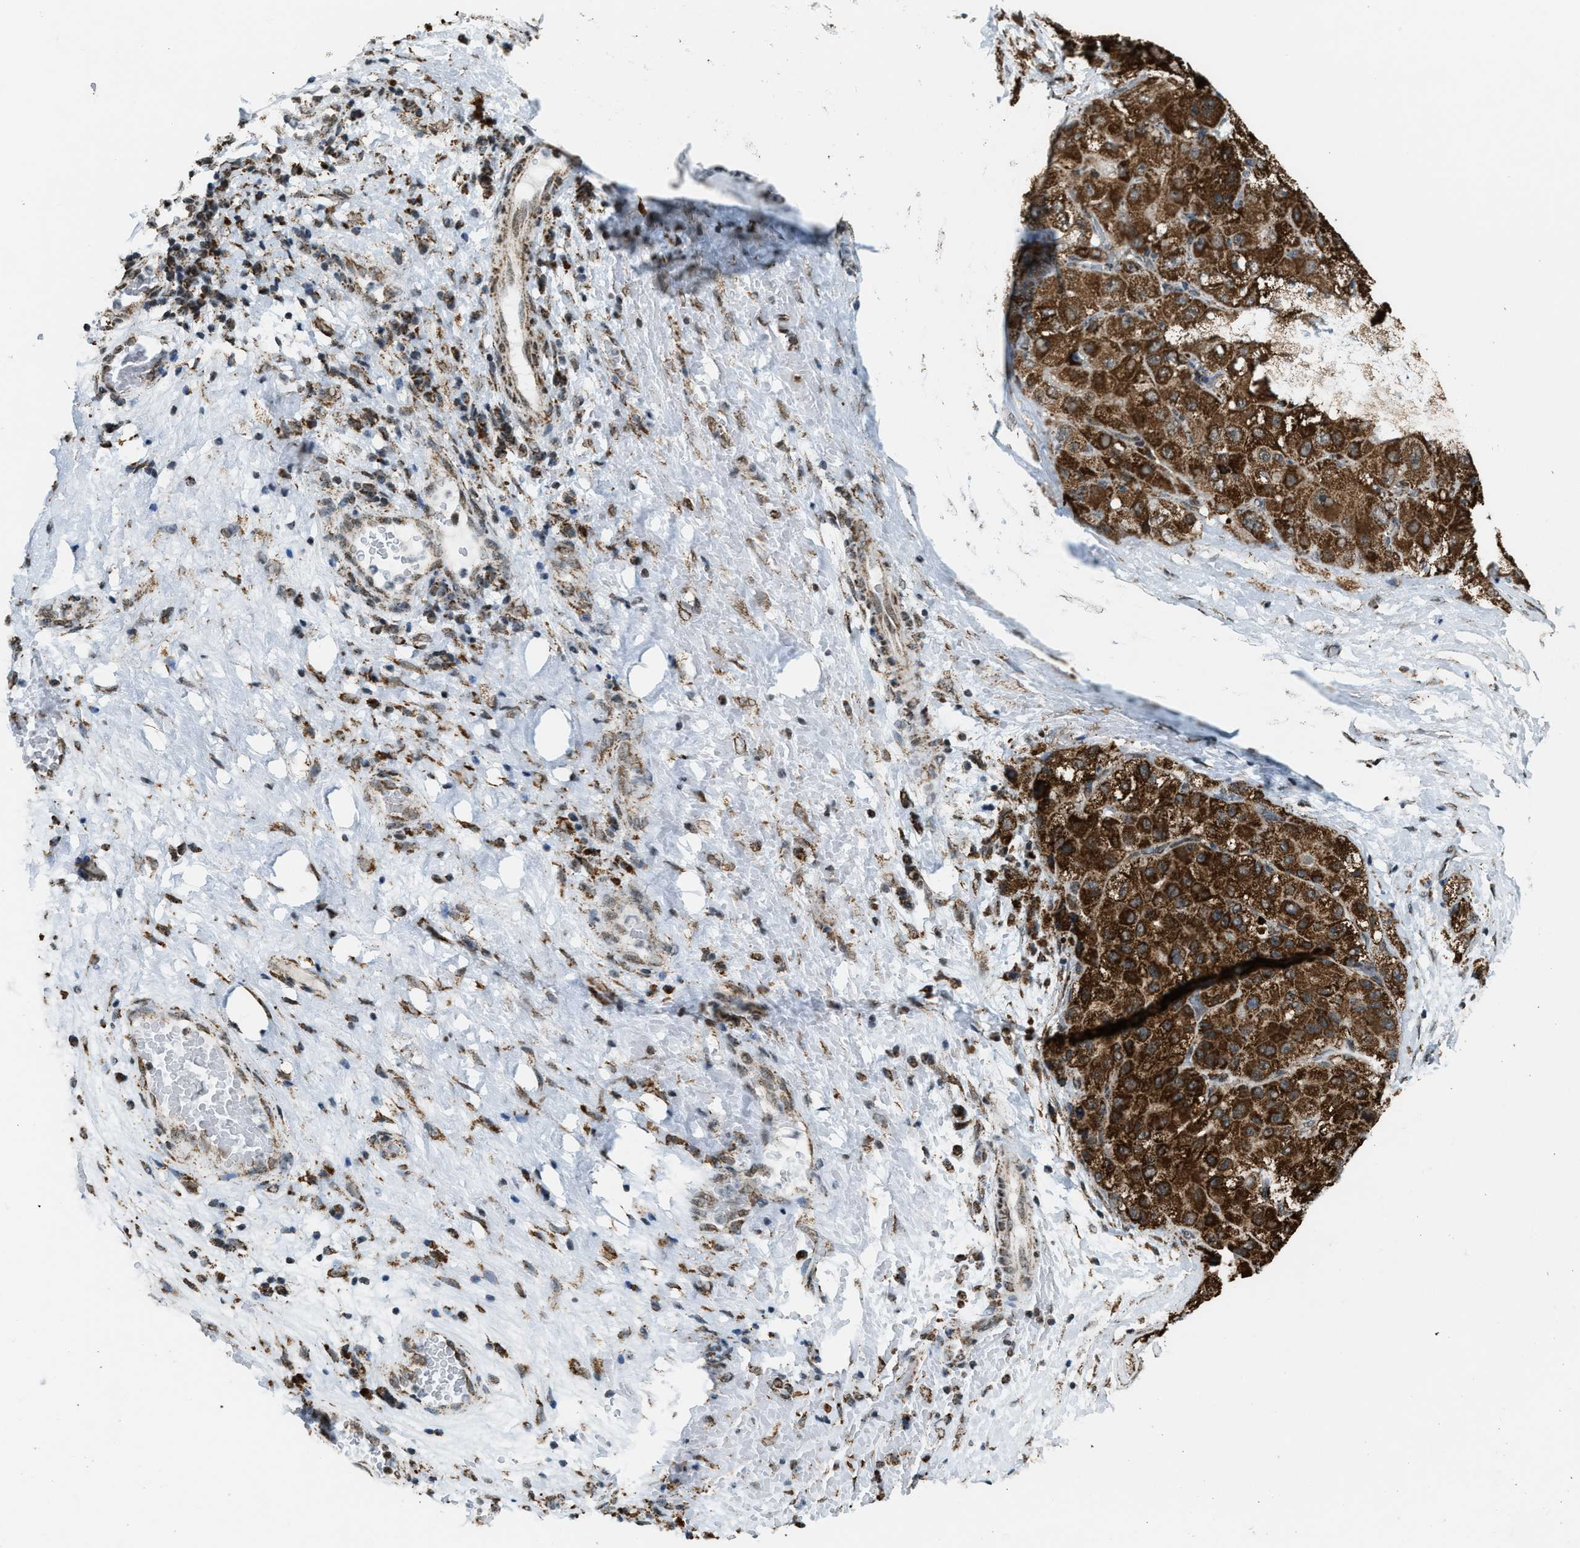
{"staining": {"intensity": "strong", "quantity": ">75%", "location": "cytoplasmic/membranous"}, "tissue": "liver cancer", "cell_type": "Tumor cells", "image_type": "cancer", "snomed": [{"axis": "morphology", "description": "Carcinoma, Hepatocellular, NOS"}, {"axis": "topography", "description": "Liver"}], "caption": "The photomicrograph shows a brown stain indicating the presence of a protein in the cytoplasmic/membranous of tumor cells in liver hepatocellular carcinoma.", "gene": "HIBADH", "patient": {"sex": "male", "age": 80}}